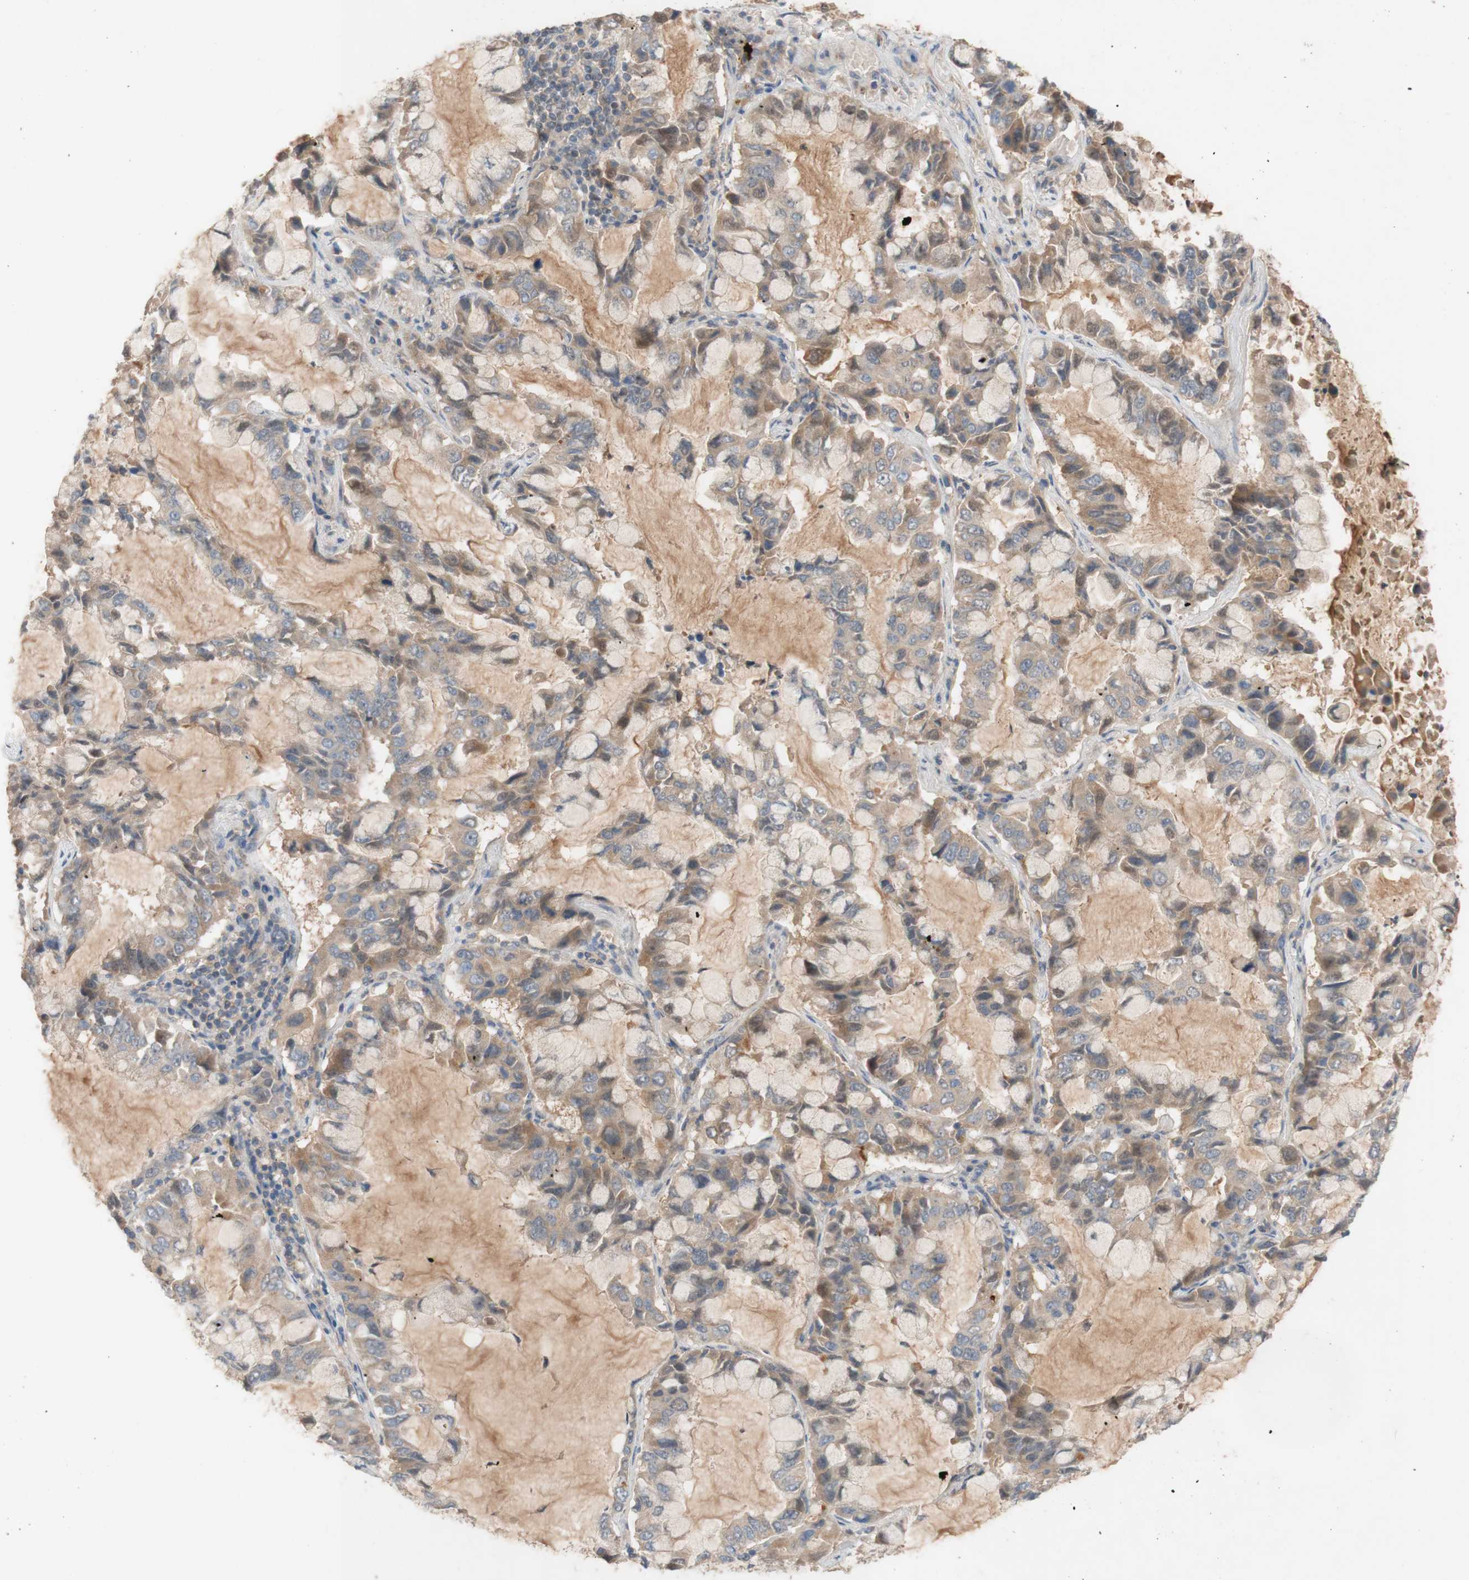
{"staining": {"intensity": "weak", "quantity": ">75%", "location": "cytoplasmic/membranous"}, "tissue": "lung cancer", "cell_type": "Tumor cells", "image_type": "cancer", "snomed": [{"axis": "morphology", "description": "Adenocarcinoma, NOS"}, {"axis": "topography", "description": "Lung"}], "caption": "Protein expression analysis of human lung cancer (adenocarcinoma) reveals weak cytoplasmic/membranous positivity in about >75% of tumor cells.", "gene": "PEX2", "patient": {"sex": "male", "age": 64}}